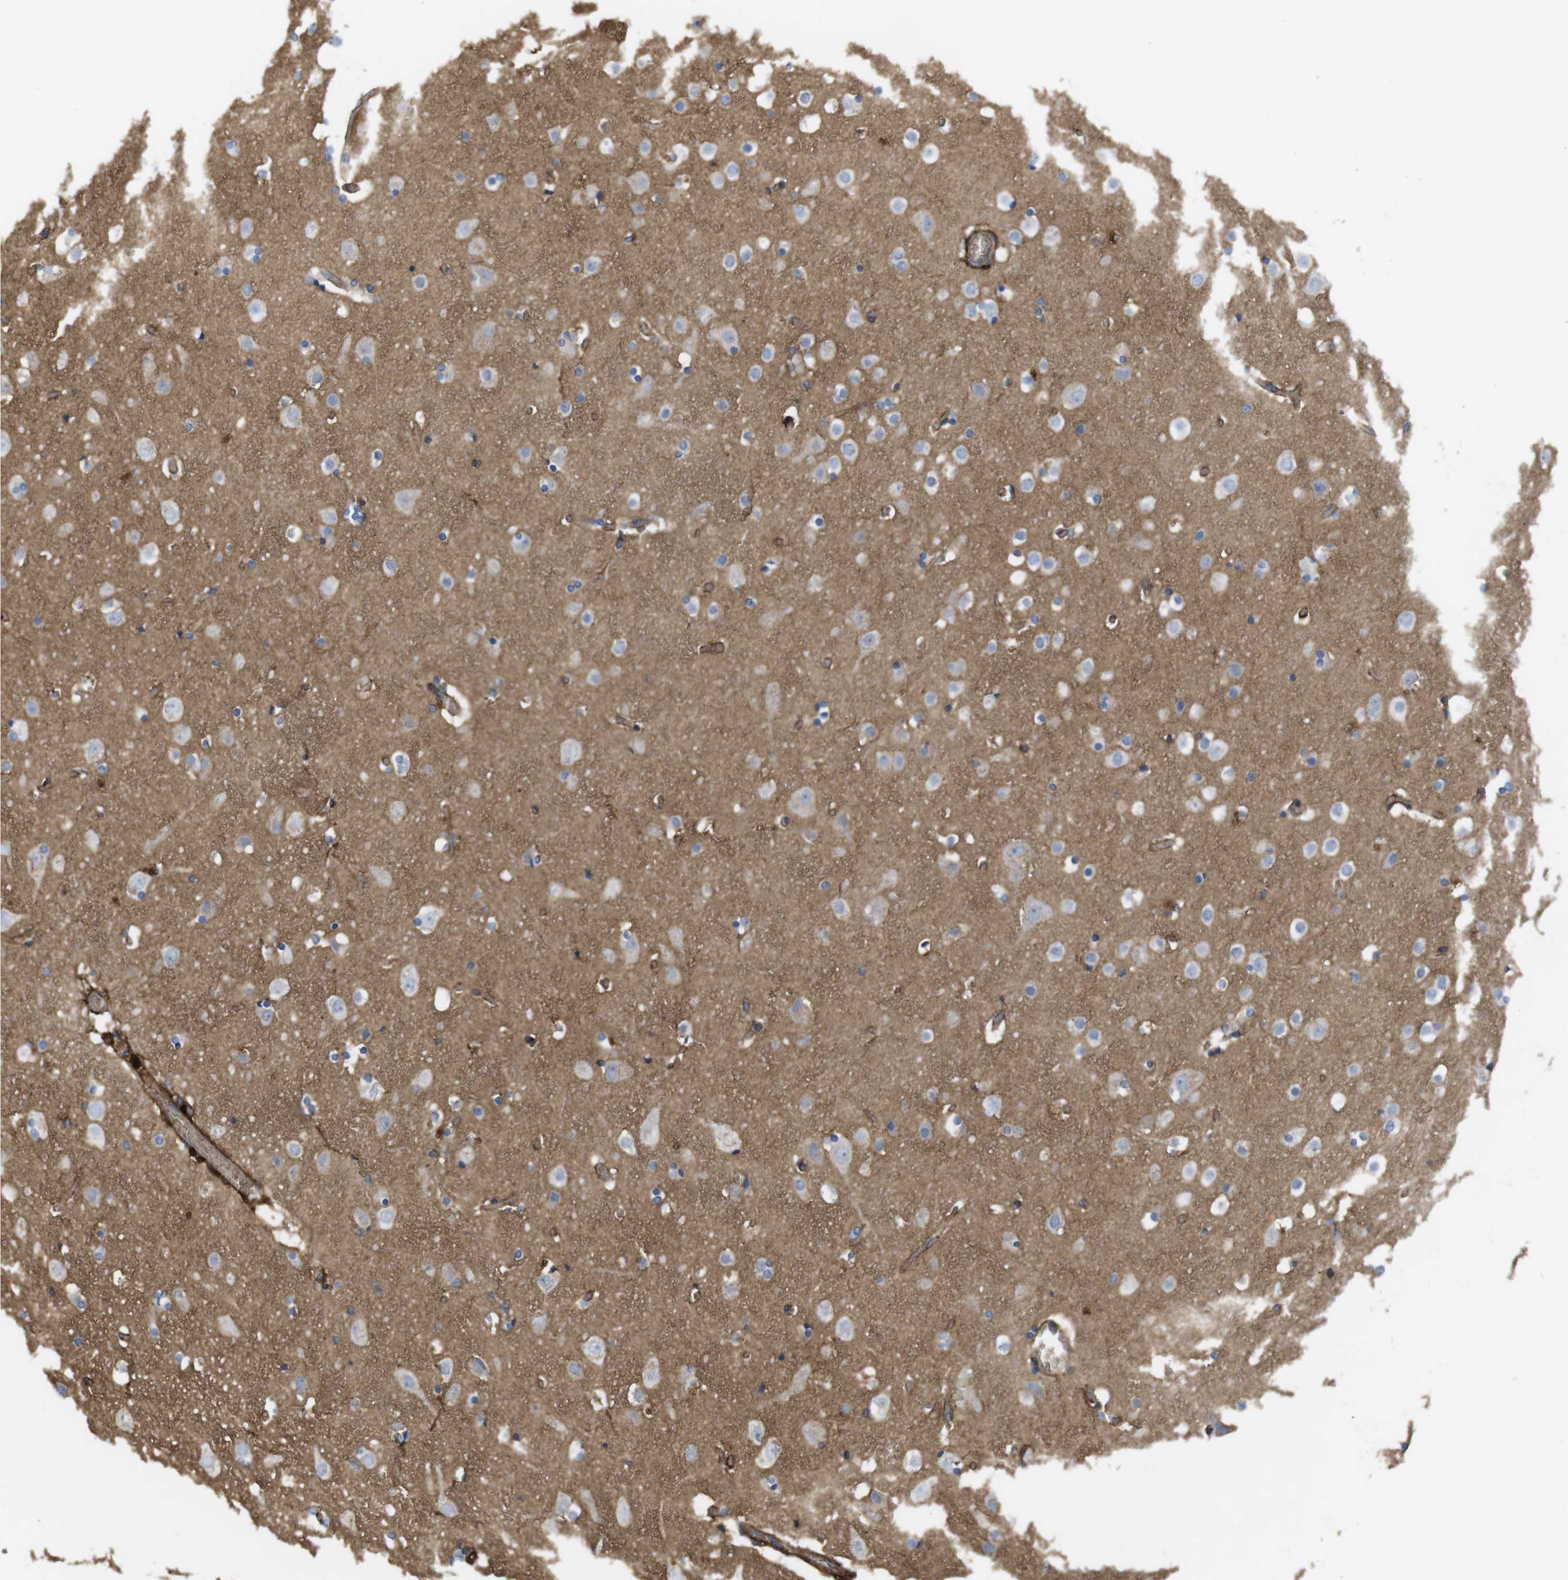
{"staining": {"intensity": "strong", "quantity": ">75%", "location": "cytoplasmic/membranous"}, "tissue": "cerebral cortex", "cell_type": "Endothelial cells", "image_type": "normal", "snomed": [{"axis": "morphology", "description": "Normal tissue, NOS"}, {"axis": "topography", "description": "Cerebral cortex"}], "caption": "IHC (DAB (3,3'-diaminobenzidine)) staining of benign cerebral cortex demonstrates strong cytoplasmic/membranous protein staining in approximately >75% of endothelial cells.", "gene": "CYBRD1", "patient": {"sex": "male", "age": 57}}